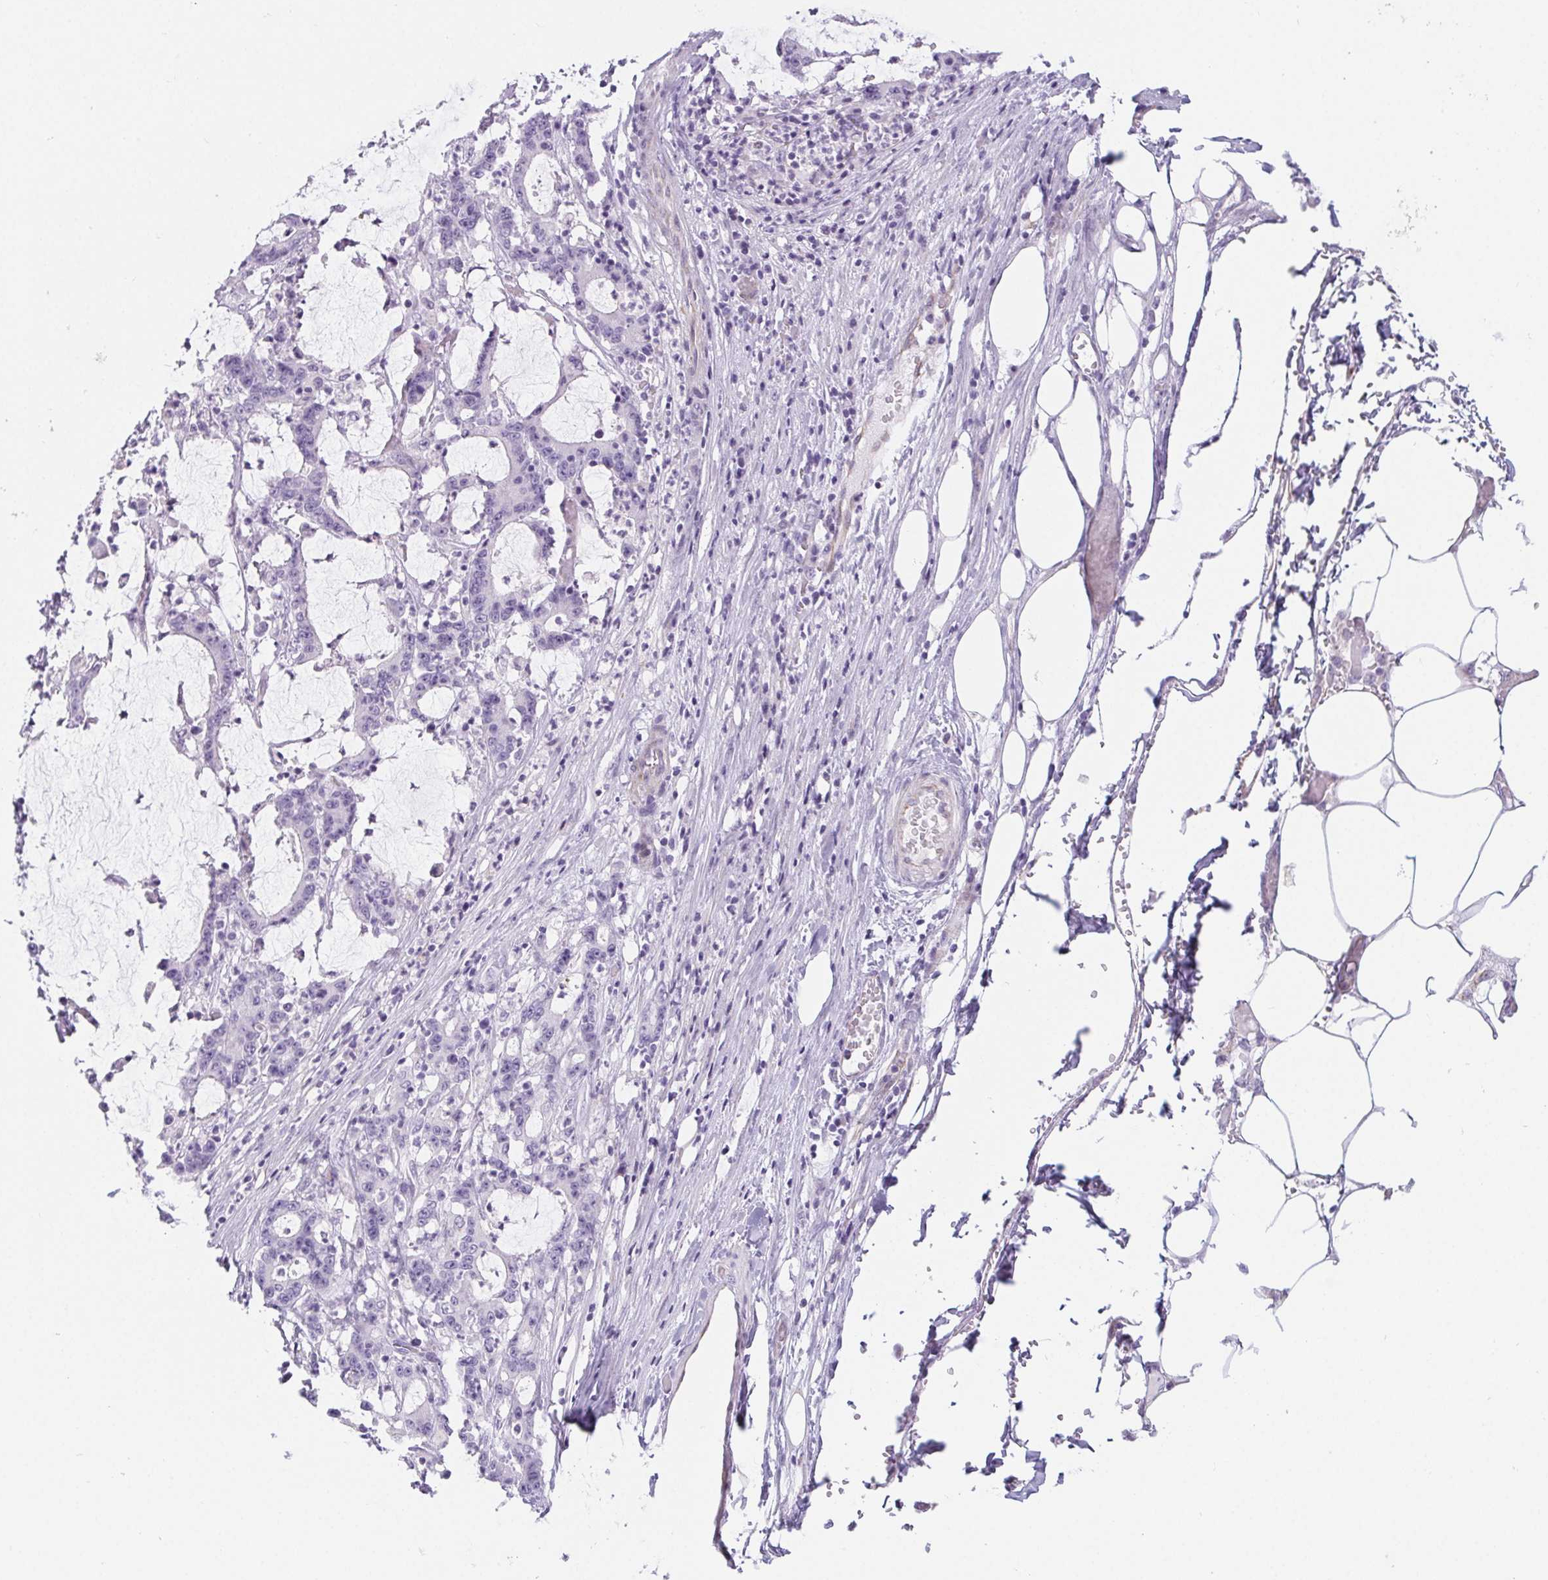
{"staining": {"intensity": "negative", "quantity": "none", "location": "none"}, "tissue": "stomach cancer", "cell_type": "Tumor cells", "image_type": "cancer", "snomed": [{"axis": "morphology", "description": "Adenocarcinoma, NOS"}, {"axis": "topography", "description": "Stomach, upper"}], "caption": "Immunohistochemical staining of stomach adenocarcinoma exhibits no significant expression in tumor cells.", "gene": "CYP21A2", "patient": {"sex": "male", "age": 68}}